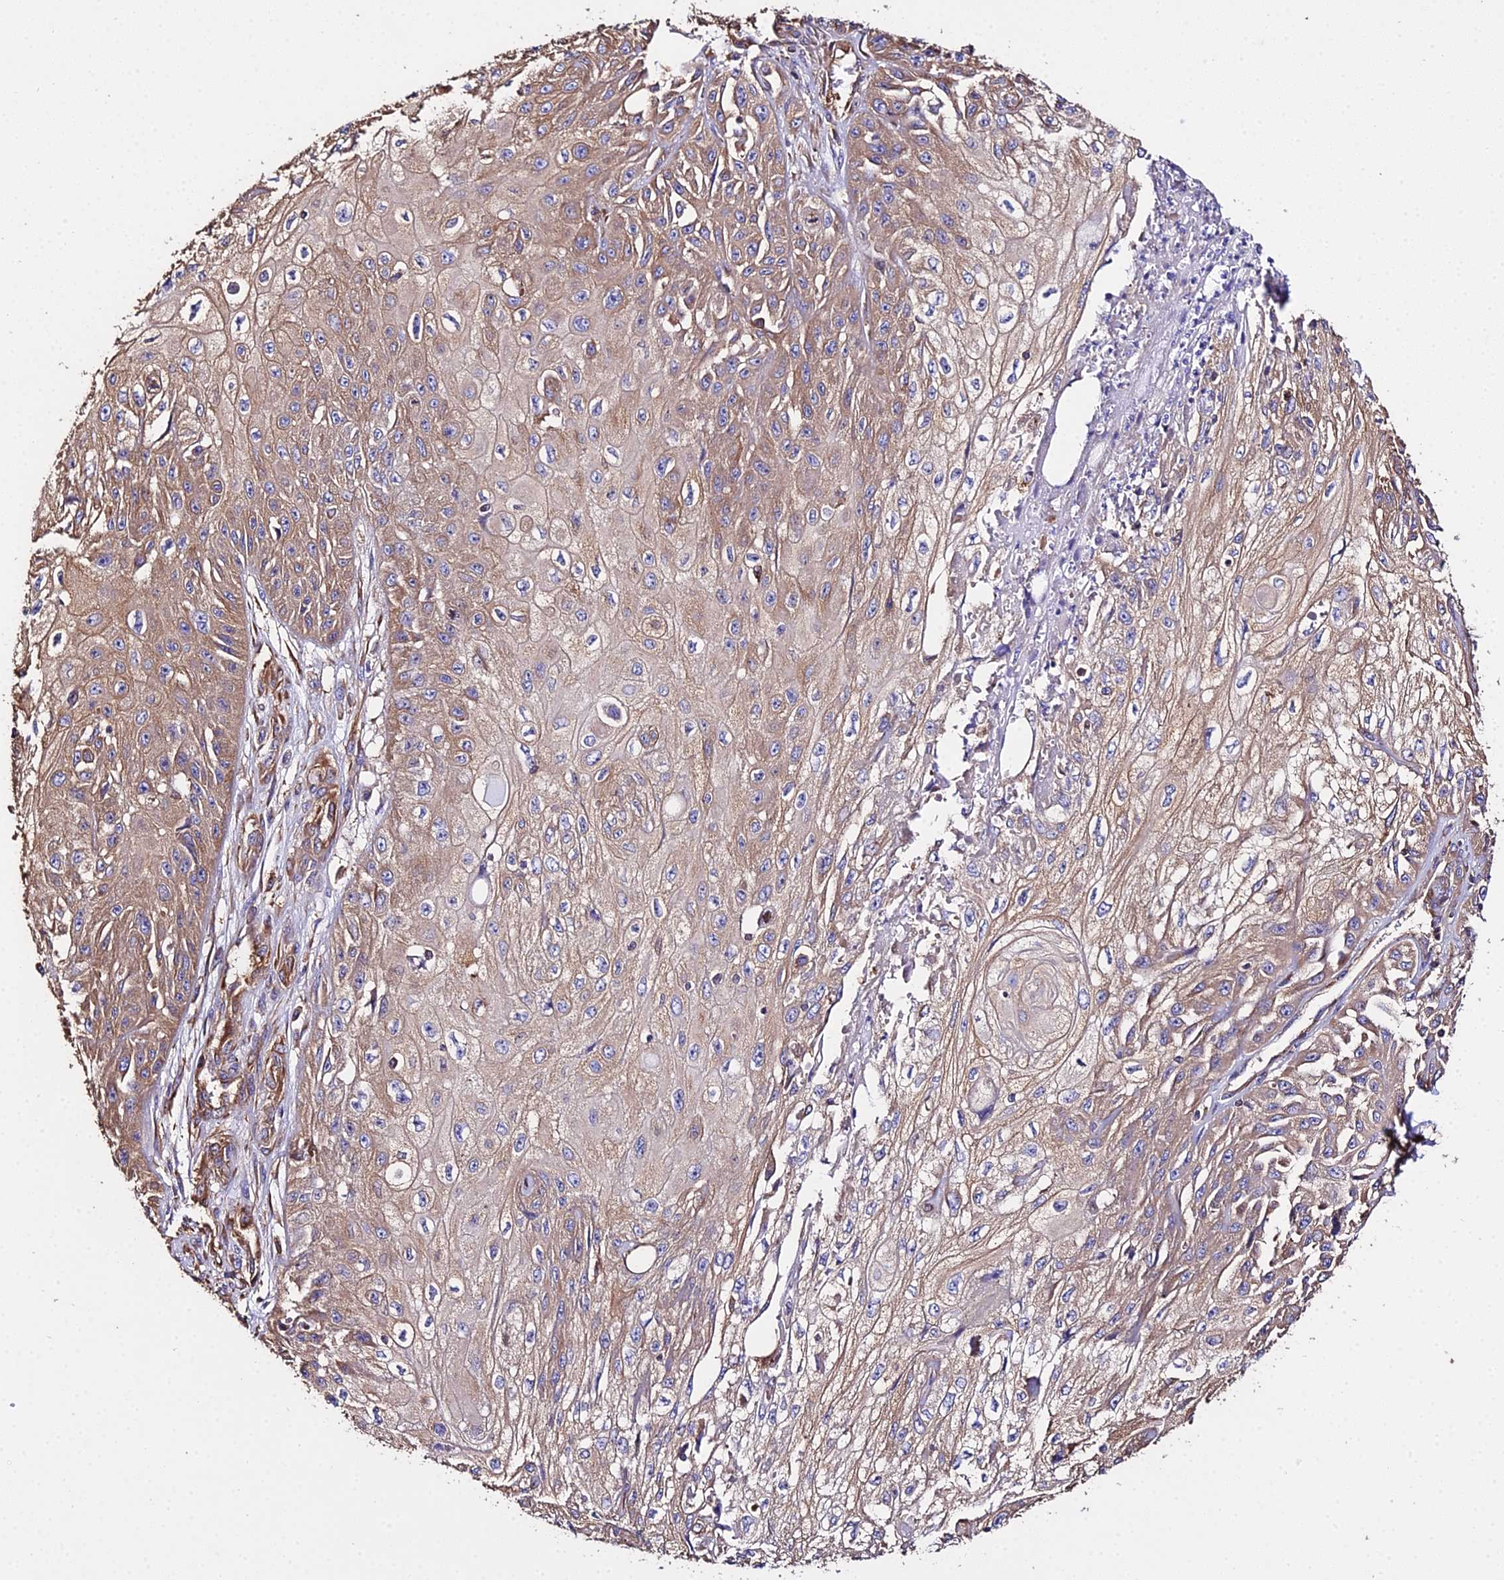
{"staining": {"intensity": "weak", "quantity": ">75%", "location": "cytoplasmic/membranous"}, "tissue": "skin cancer", "cell_type": "Tumor cells", "image_type": "cancer", "snomed": [{"axis": "morphology", "description": "Squamous cell carcinoma, NOS"}, {"axis": "morphology", "description": "Squamous cell carcinoma, metastatic, NOS"}, {"axis": "topography", "description": "Skin"}, {"axis": "topography", "description": "Lymph node"}], "caption": "This image displays IHC staining of human skin cancer (metastatic squamous cell carcinoma), with low weak cytoplasmic/membranous expression in approximately >75% of tumor cells.", "gene": "TUBA3D", "patient": {"sex": "male", "age": 75}}